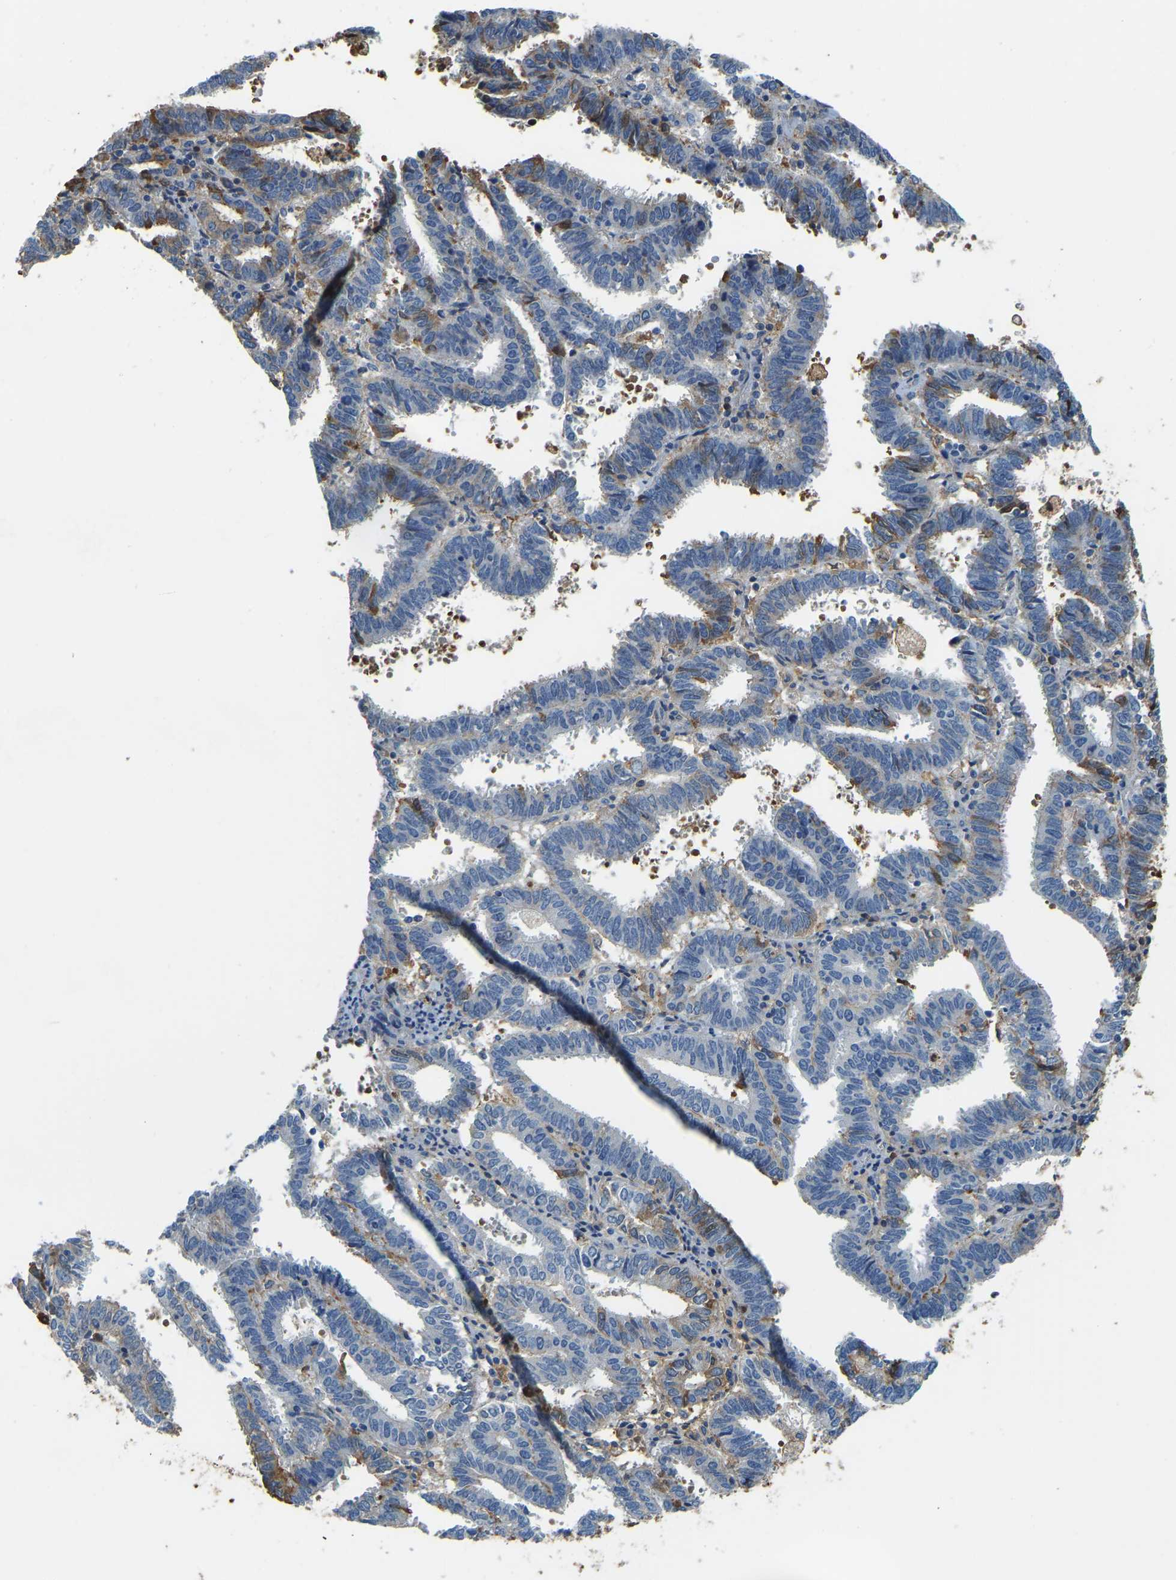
{"staining": {"intensity": "negative", "quantity": "none", "location": "none"}, "tissue": "endometrial cancer", "cell_type": "Tumor cells", "image_type": "cancer", "snomed": [{"axis": "morphology", "description": "Adenocarcinoma, NOS"}, {"axis": "topography", "description": "Uterus"}], "caption": "Tumor cells are negative for brown protein staining in endometrial cancer (adenocarcinoma).", "gene": "THBS4", "patient": {"sex": "female", "age": 83}}